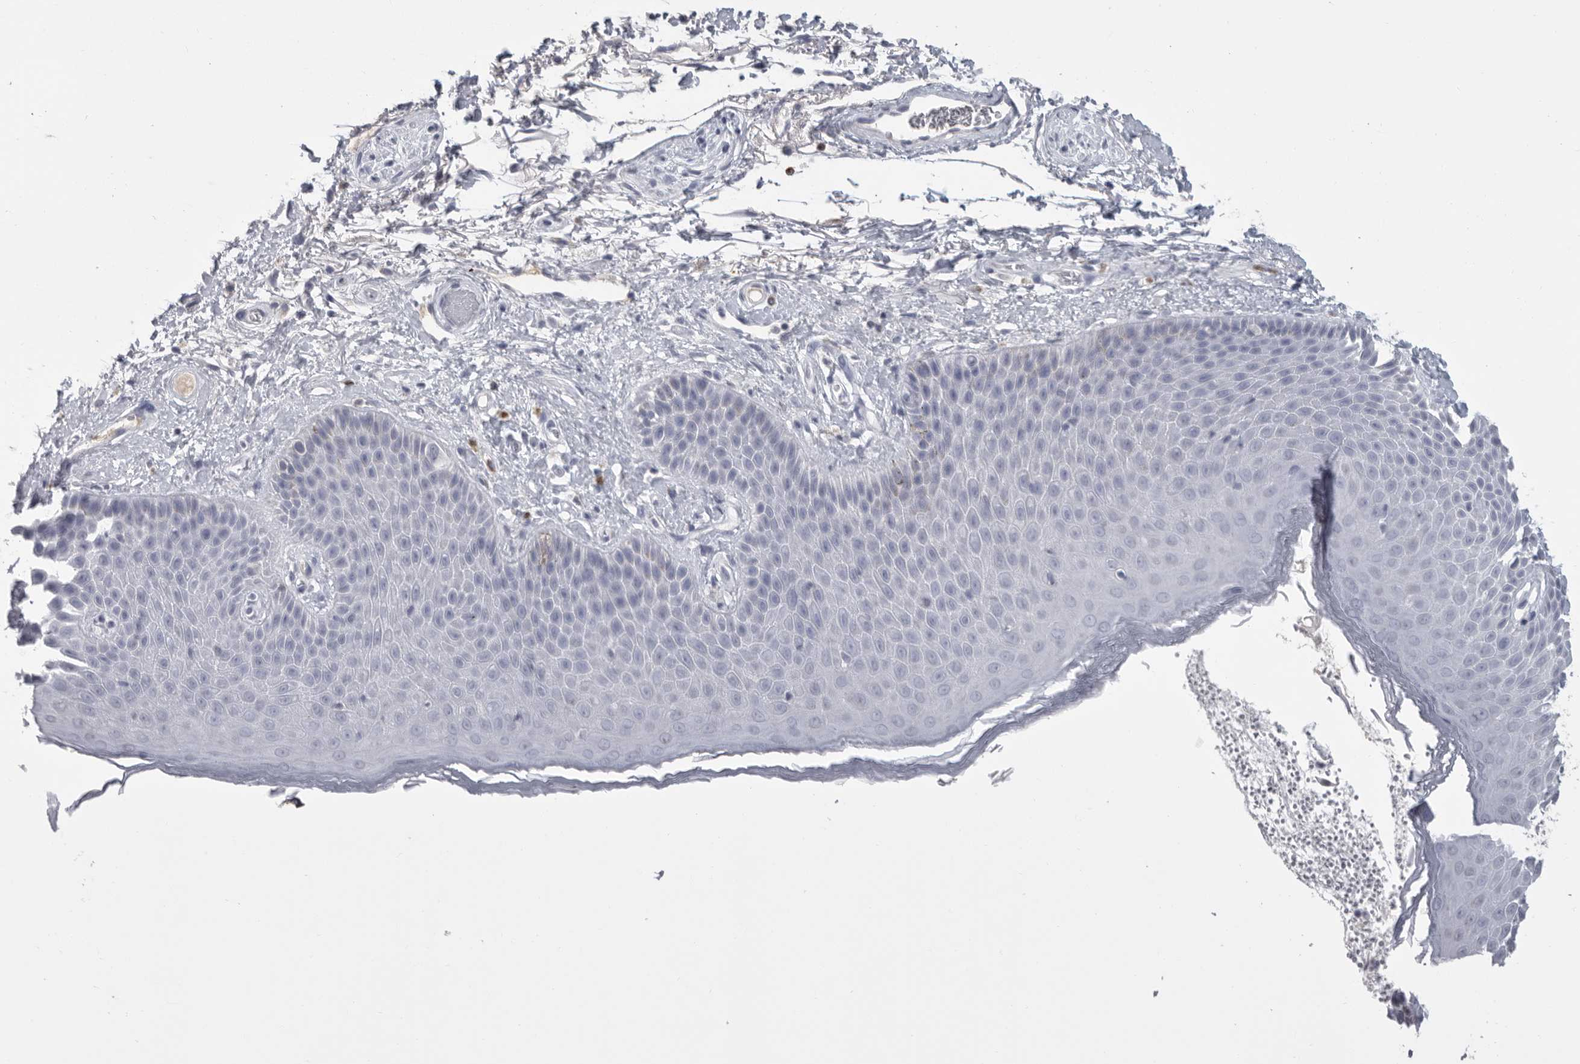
{"staining": {"intensity": "negative", "quantity": "none", "location": "none"}, "tissue": "skin", "cell_type": "Epidermal cells", "image_type": "normal", "snomed": [{"axis": "morphology", "description": "Normal tissue, NOS"}, {"axis": "topography", "description": "Anal"}], "caption": "DAB (3,3'-diaminobenzidine) immunohistochemical staining of benign human skin displays no significant staining in epidermal cells. (Stains: DAB (3,3'-diaminobenzidine) immunohistochemistry (IHC) with hematoxylin counter stain, Microscopy: brightfield microscopy at high magnification).", "gene": "GNLY", "patient": {"sex": "male", "age": 74}}